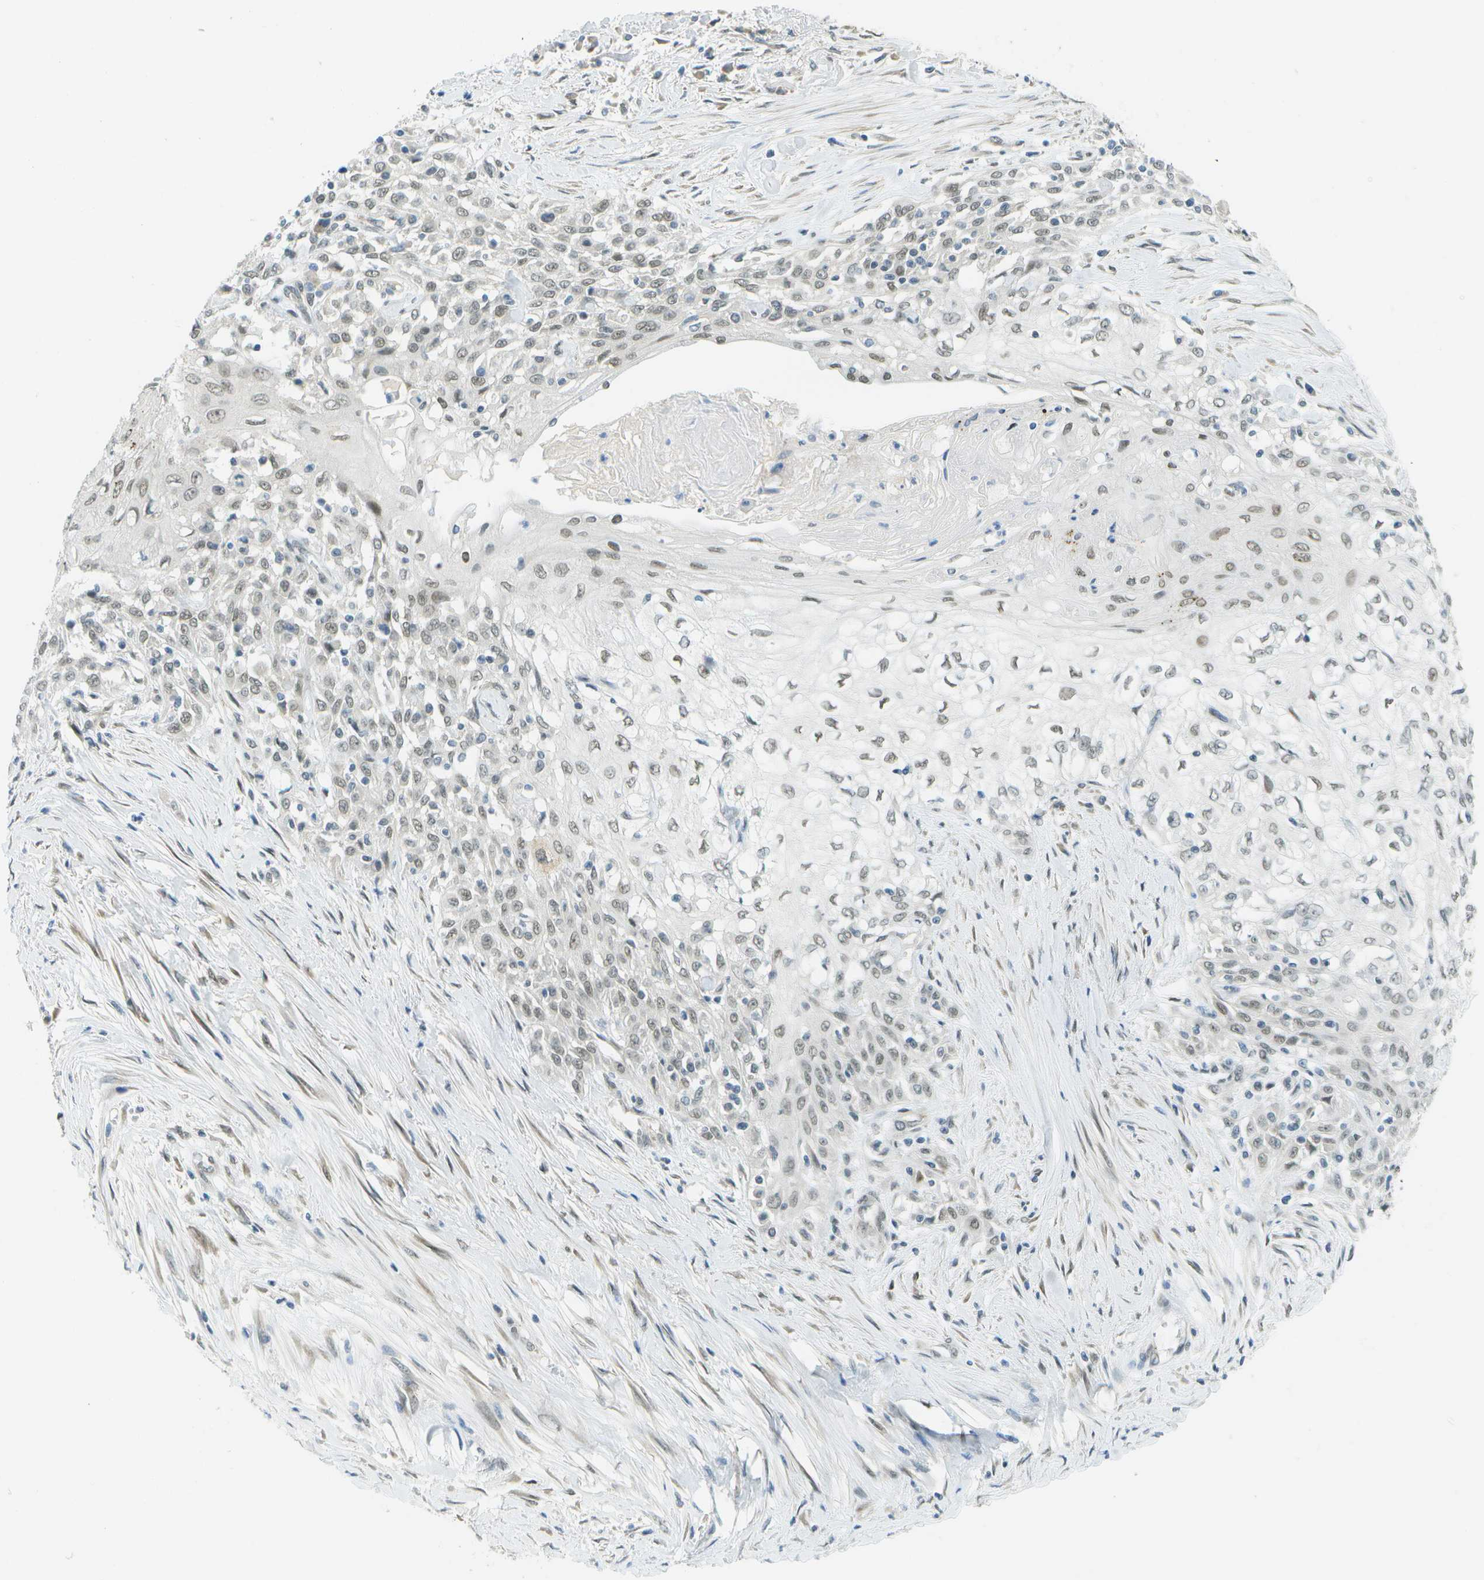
{"staining": {"intensity": "weak", "quantity": ">75%", "location": "nuclear"}, "tissue": "skin cancer", "cell_type": "Tumor cells", "image_type": "cancer", "snomed": [{"axis": "morphology", "description": "Squamous cell carcinoma, NOS"}, {"axis": "morphology", "description": "Squamous cell carcinoma, metastatic, NOS"}, {"axis": "topography", "description": "Skin"}, {"axis": "topography", "description": "Lymph node"}], "caption": "A histopathology image showing weak nuclear positivity in approximately >75% of tumor cells in skin cancer (metastatic squamous cell carcinoma), as visualized by brown immunohistochemical staining.", "gene": "ARID1B", "patient": {"sex": "male", "age": 75}}